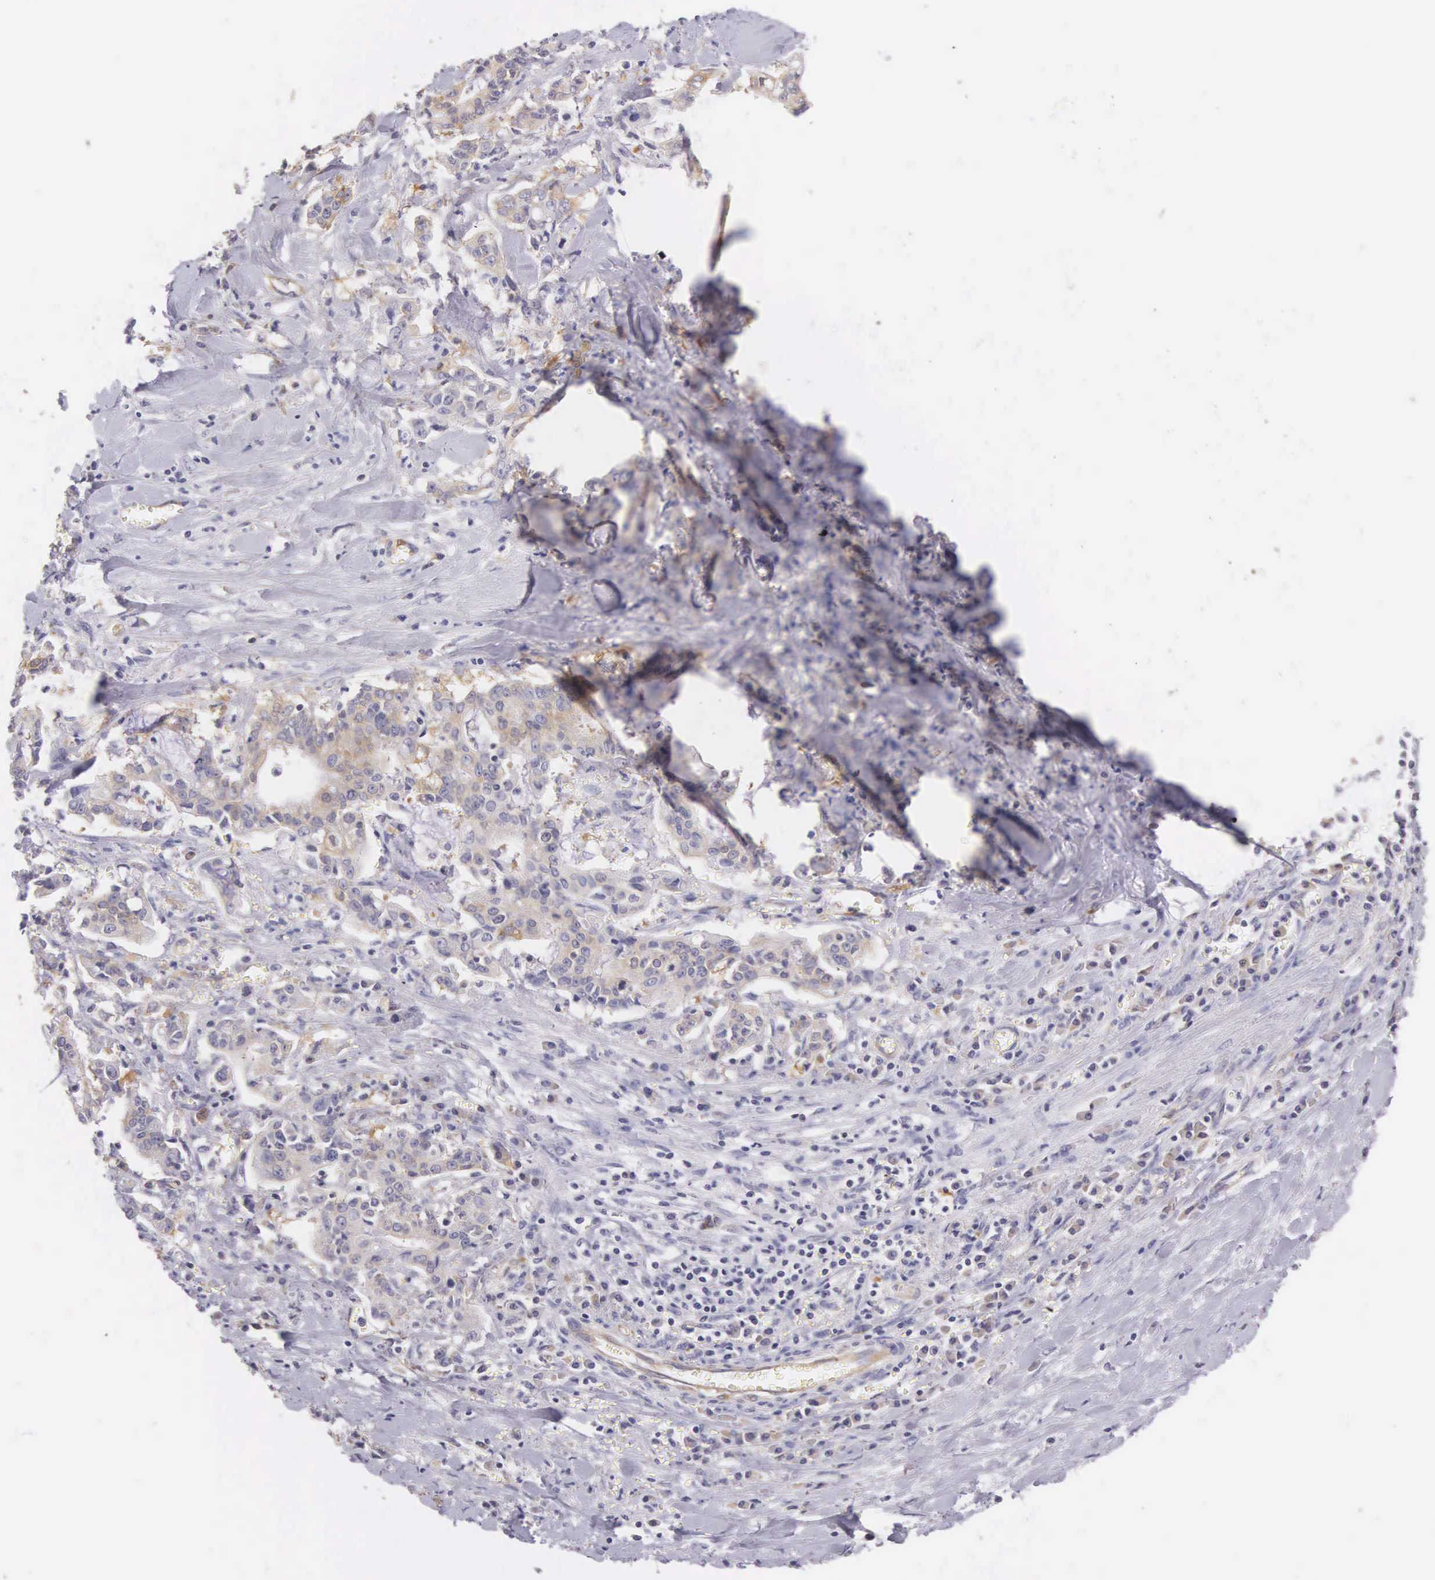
{"staining": {"intensity": "weak", "quantity": "25%-75%", "location": "cytoplasmic/membranous"}, "tissue": "liver cancer", "cell_type": "Tumor cells", "image_type": "cancer", "snomed": [{"axis": "morphology", "description": "Cholangiocarcinoma"}, {"axis": "topography", "description": "Liver"}], "caption": "Weak cytoplasmic/membranous expression is seen in about 25%-75% of tumor cells in liver cholangiocarcinoma. (IHC, brightfield microscopy, high magnification).", "gene": "OSBPL3", "patient": {"sex": "male", "age": 57}}